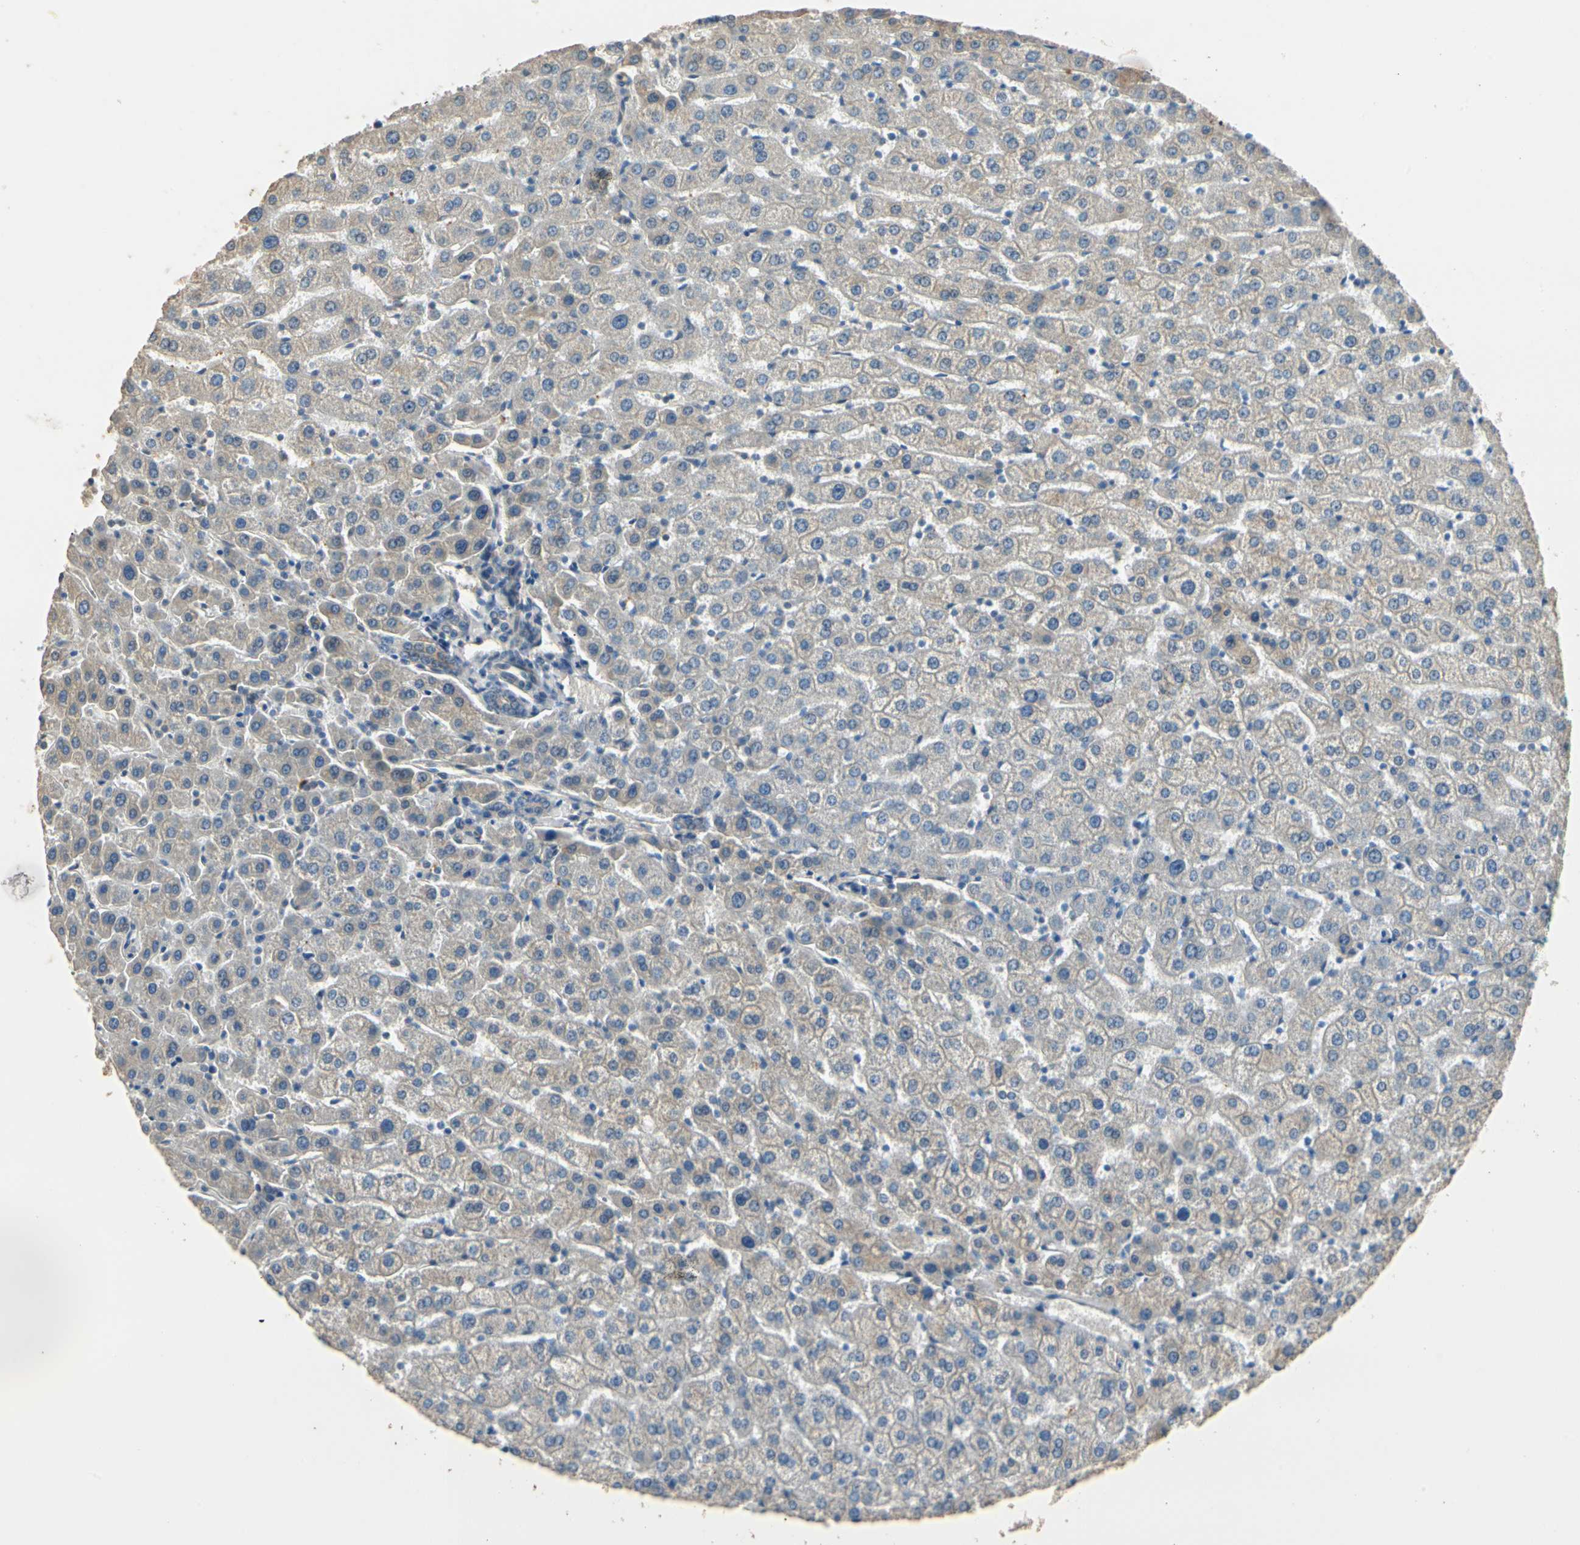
{"staining": {"intensity": "weak", "quantity": ">75%", "location": "cytoplasmic/membranous"}, "tissue": "liver", "cell_type": "Cholangiocytes", "image_type": "normal", "snomed": [{"axis": "morphology", "description": "Normal tissue, NOS"}, {"axis": "morphology", "description": "Fibrosis, NOS"}, {"axis": "topography", "description": "Liver"}], "caption": "Immunohistochemical staining of normal human liver reveals weak cytoplasmic/membranous protein positivity in about >75% of cholangiocytes.", "gene": "TASOR", "patient": {"sex": "female", "age": 29}}